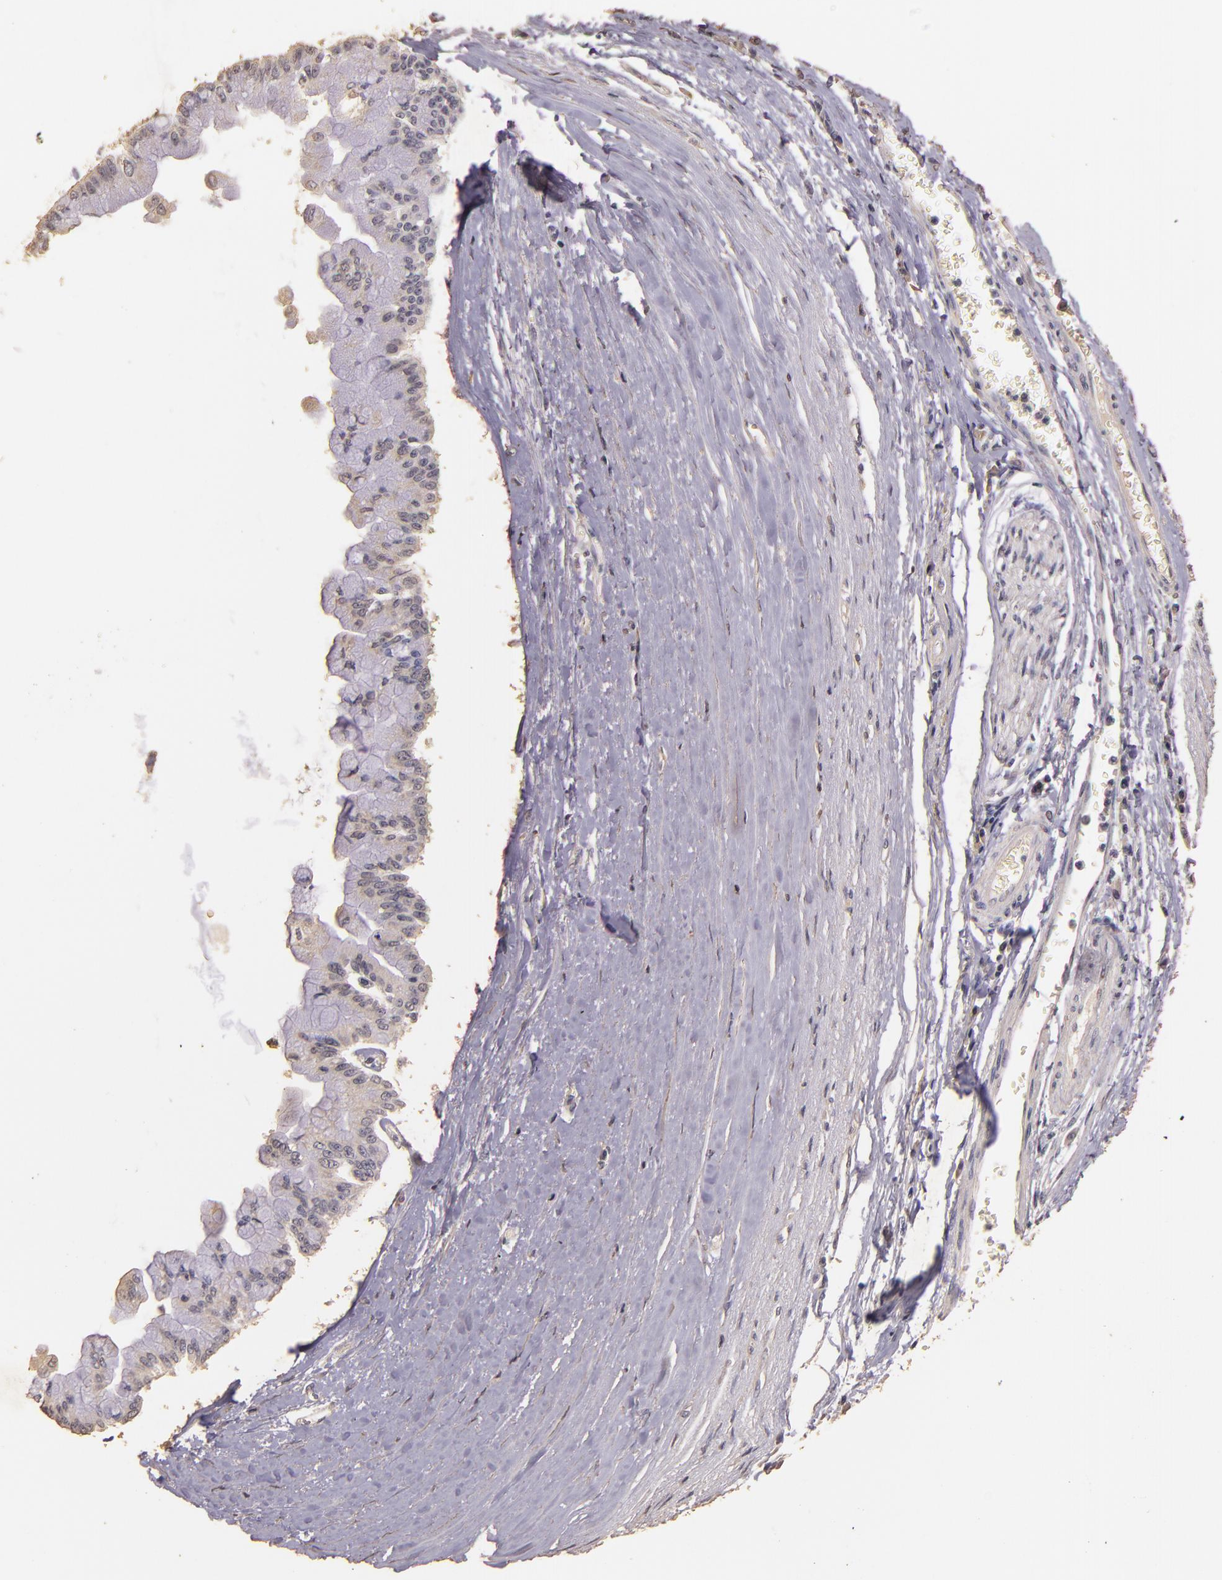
{"staining": {"intensity": "negative", "quantity": "none", "location": "none"}, "tissue": "liver cancer", "cell_type": "Tumor cells", "image_type": "cancer", "snomed": [{"axis": "morphology", "description": "Cholangiocarcinoma"}, {"axis": "topography", "description": "Liver"}], "caption": "A high-resolution histopathology image shows IHC staining of cholangiocarcinoma (liver), which demonstrates no significant positivity in tumor cells. (DAB (3,3'-diaminobenzidine) immunohistochemistry with hematoxylin counter stain).", "gene": "BCL2L13", "patient": {"sex": "female", "age": 79}}